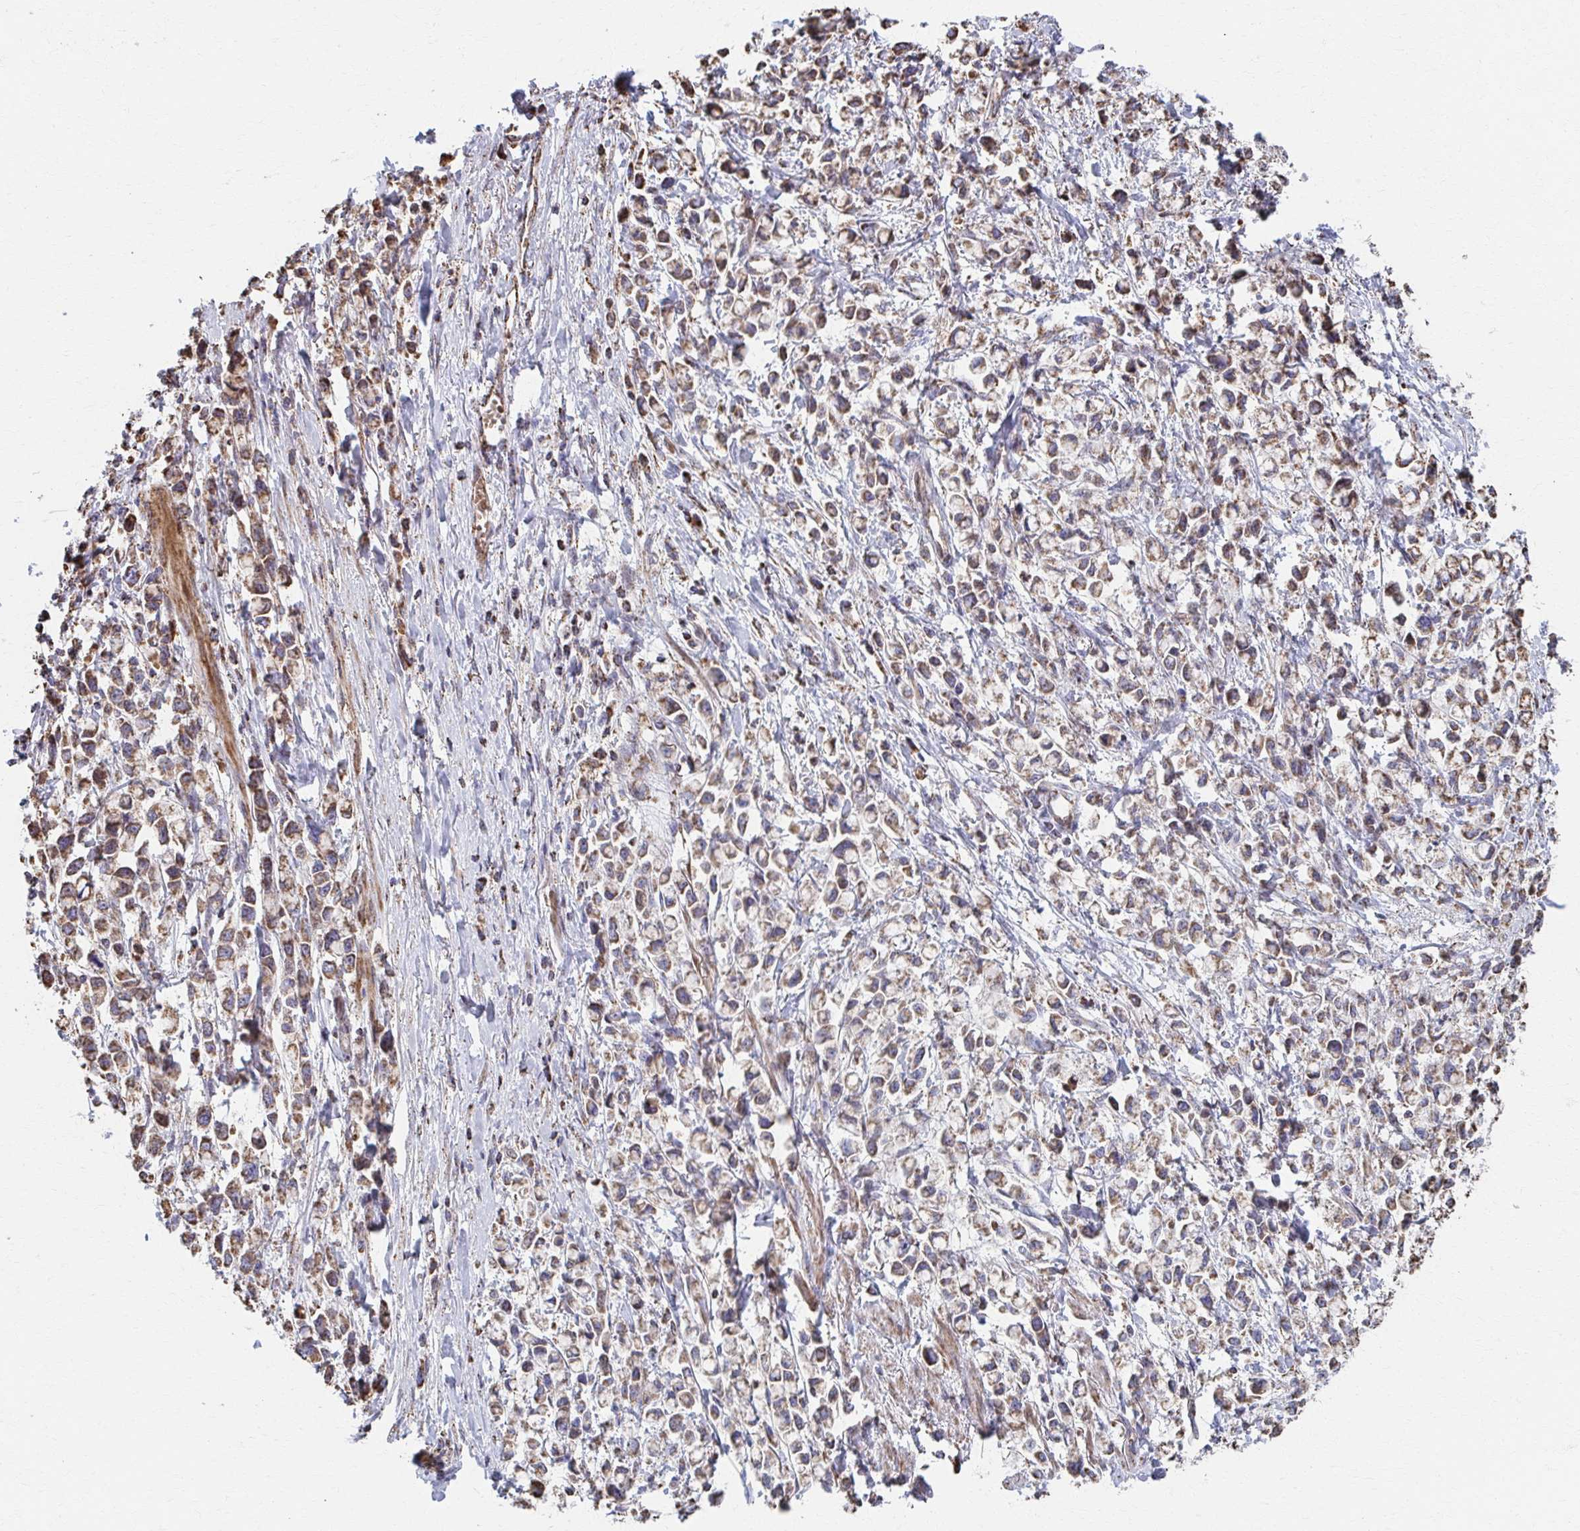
{"staining": {"intensity": "weak", "quantity": ">75%", "location": "cytoplasmic/membranous"}, "tissue": "stomach cancer", "cell_type": "Tumor cells", "image_type": "cancer", "snomed": [{"axis": "morphology", "description": "Adenocarcinoma, NOS"}, {"axis": "topography", "description": "Stomach"}], "caption": "This photomicrograph demonstrates IHC staining of human stomach cancer (adenocarcinoma), with low weak cytoplasmic/membranous staining in about >75% of tumor cells.", "gene": "SAT1", "patient": {"sex": "female", "age": 81}}